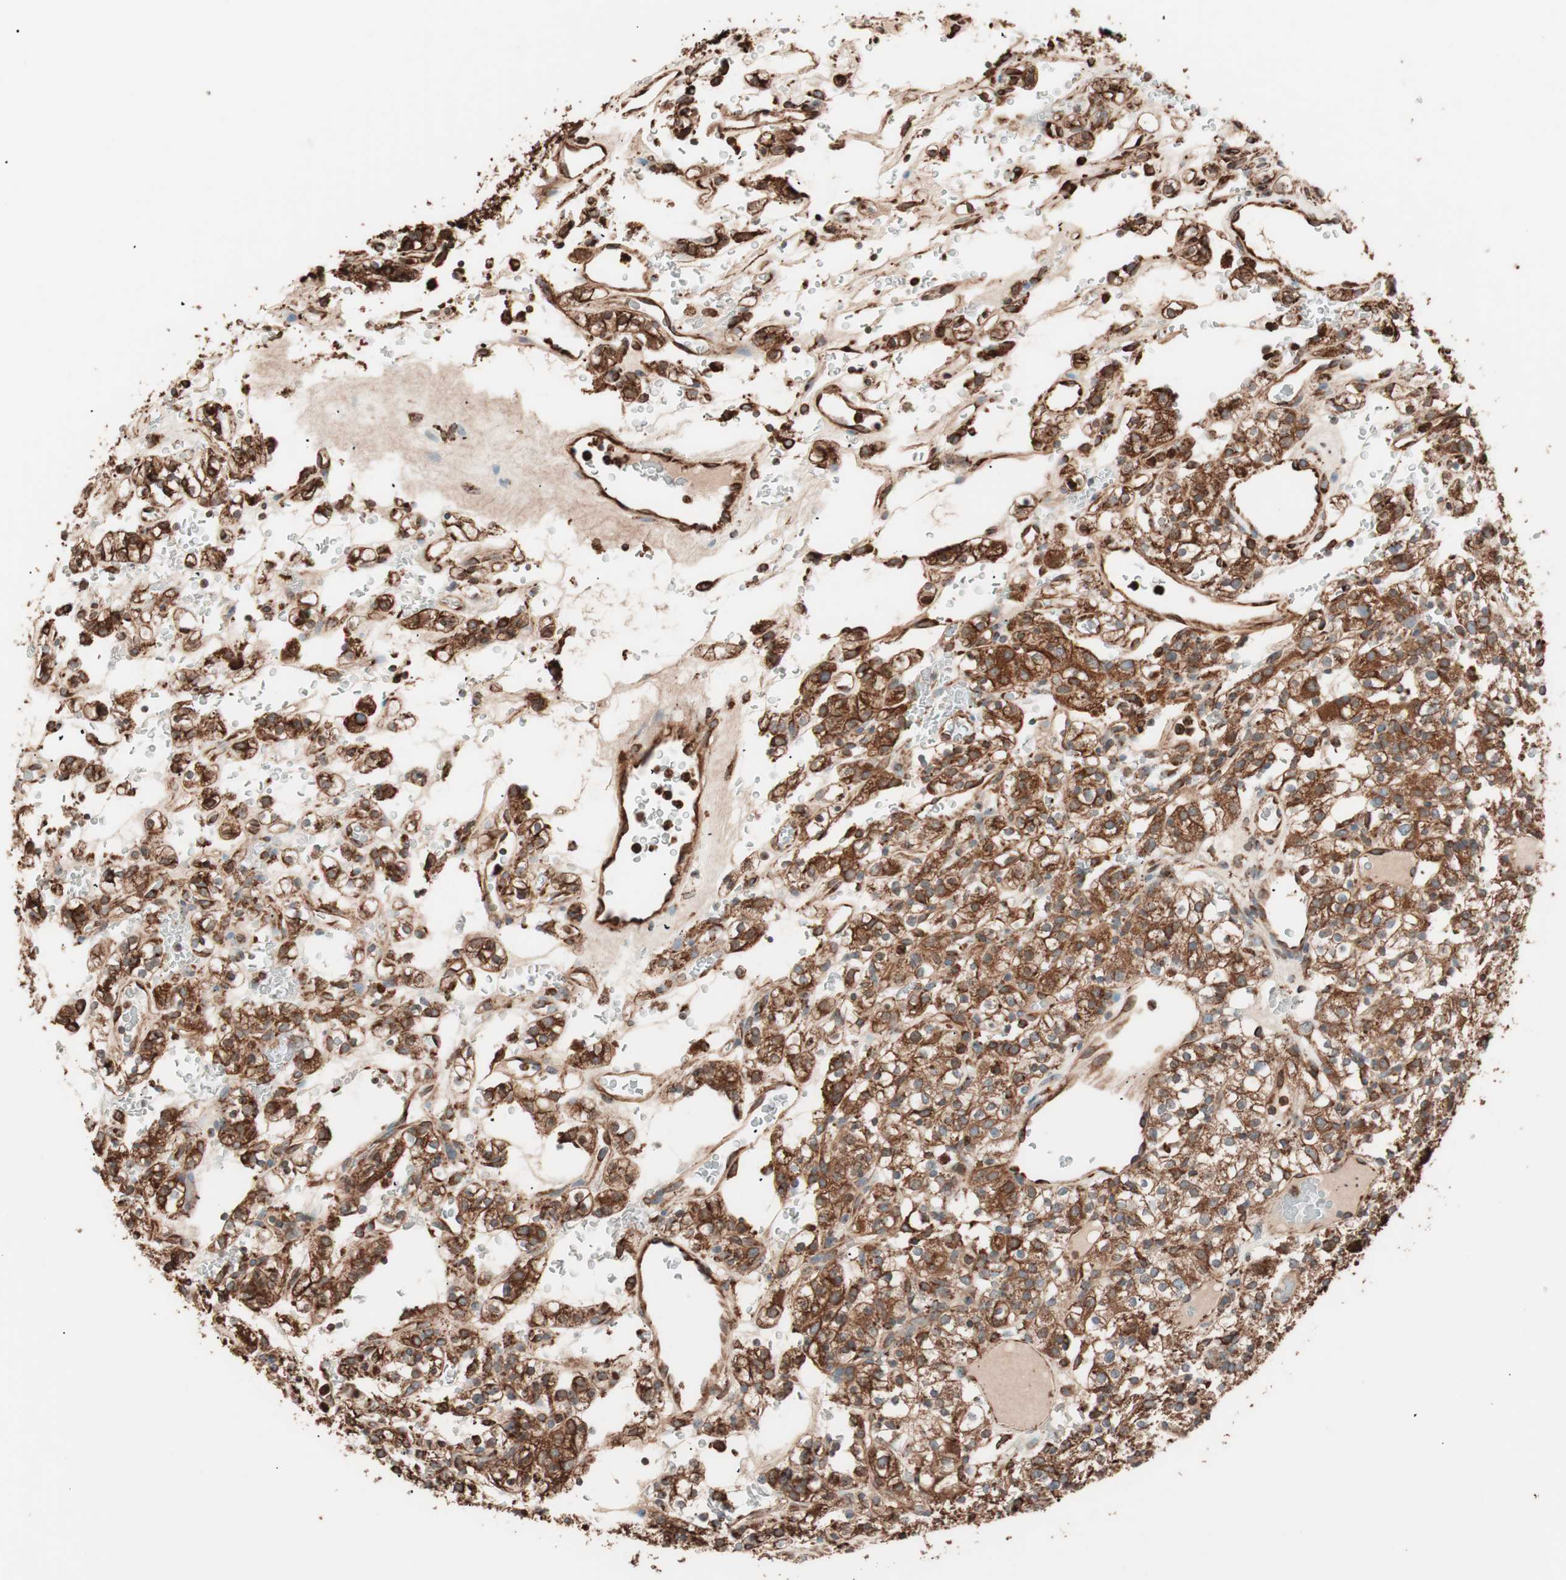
{"staining": {"intensity": "strong", "quantity": ">75%", "location": "cytoplasmic/membranous"}, "tissue": "renal cancer", "cell_type": "Tumor cells", "image_type": "cancer", "snomed": [{"axis": "morphology", "description": "Normal tissue, NOS"}, {"axis": "morphology", "description": "Adenocarcinoma, NOS"}, {"axis": "topography", "description": "Kidney"}], "caption": "Immunohistochemistry (IHC) of human renal cancer (adenocarcinoma) displays high levels of strong cytoplasmic/membranous staining in approximately >75% of tumor cells.", "gene": "VEGFA", "patient": {"sex": "female", "age": 72}}